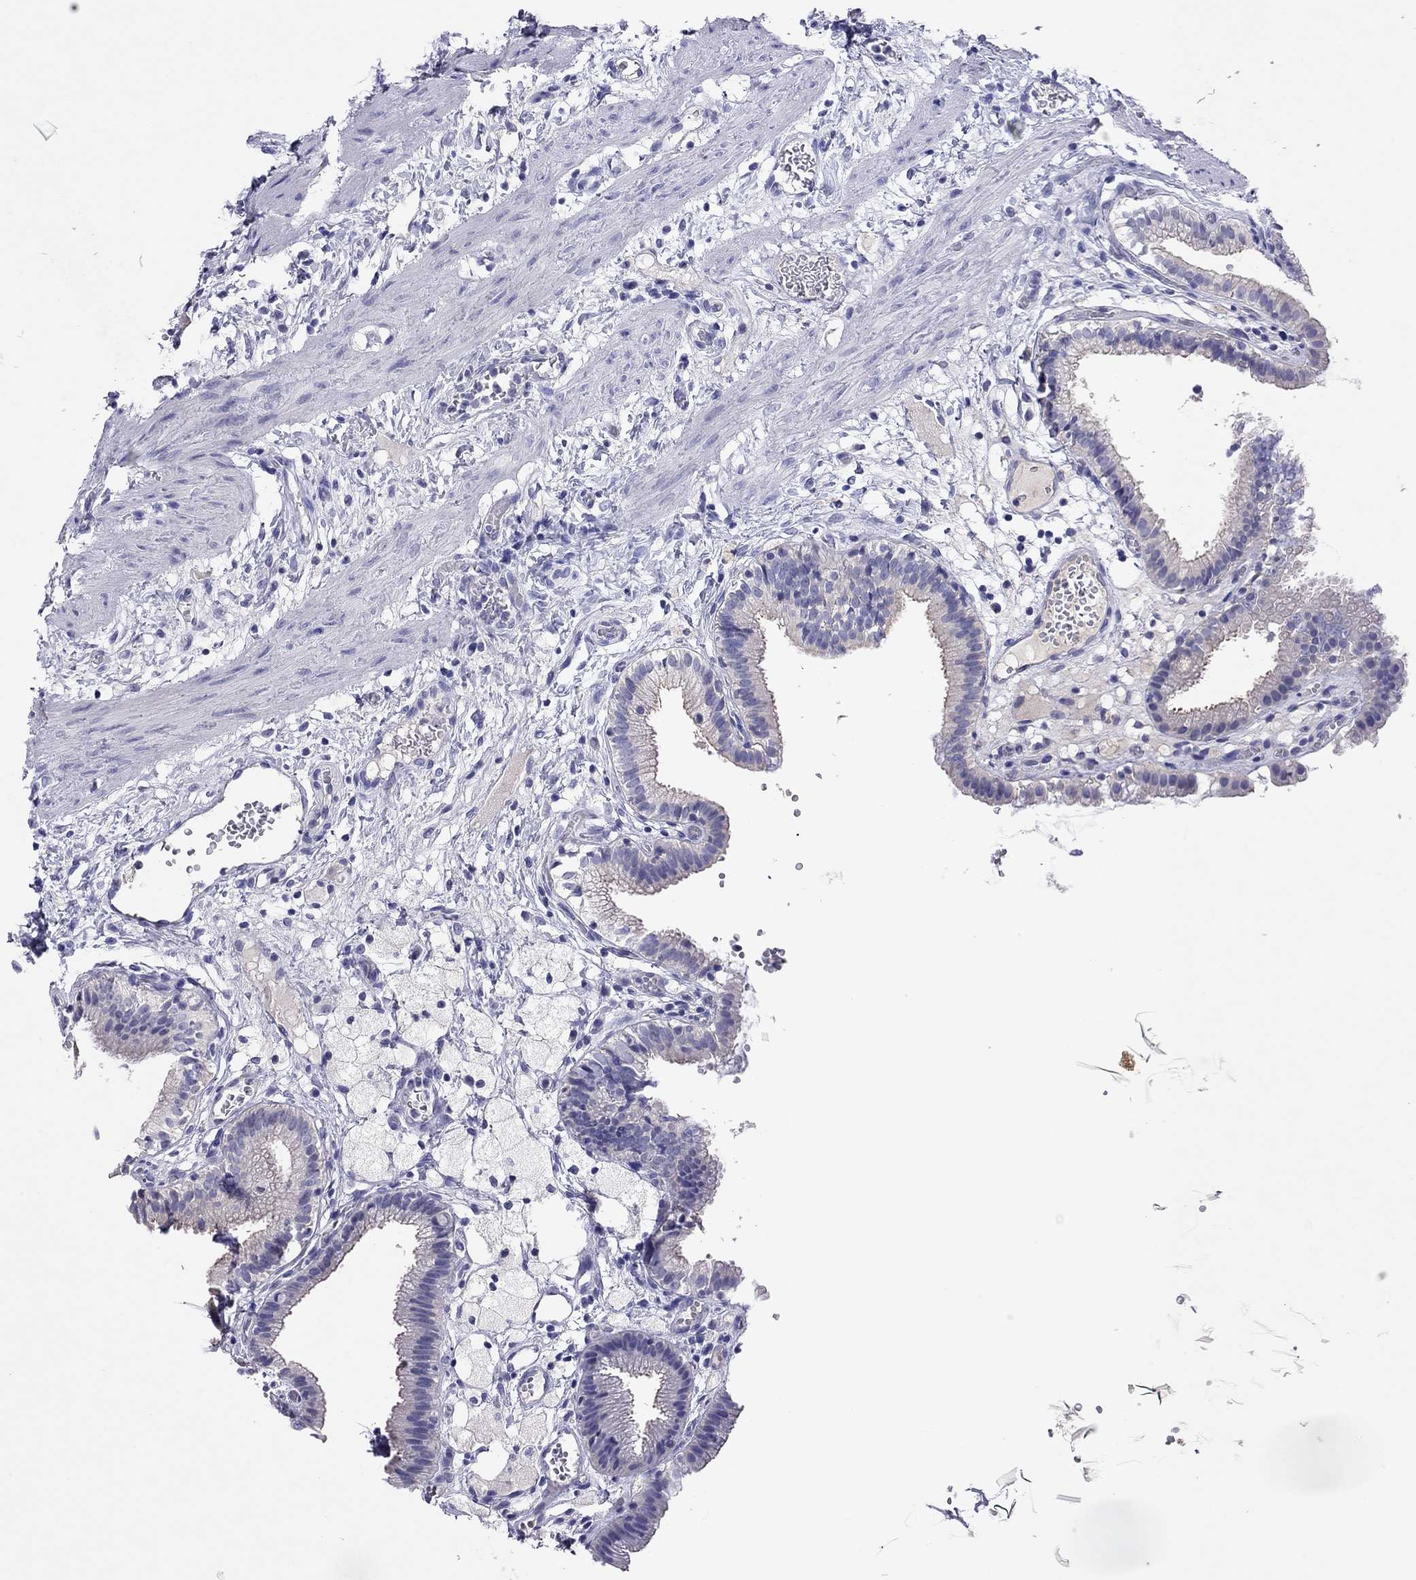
{"staining": {"intensity": "negative", "quantity": "none", "location": "none"}, "tissue": "gallbladder", "cell_type": "Glandular cells", "image_type": "normal", "snomed": [{"axis": "morphology", "description": "Normal tissue, NOS"}, {"axis": "topography", "description": "Gallbladder"}], "caption": "IHC micrograph of normal gallbladder: human gallbladder stained with DAB demonstrates no significant protein staining in glandular cells.", "gene": "CAPNS2", "patient": {"sex": "female", "age": 24}}